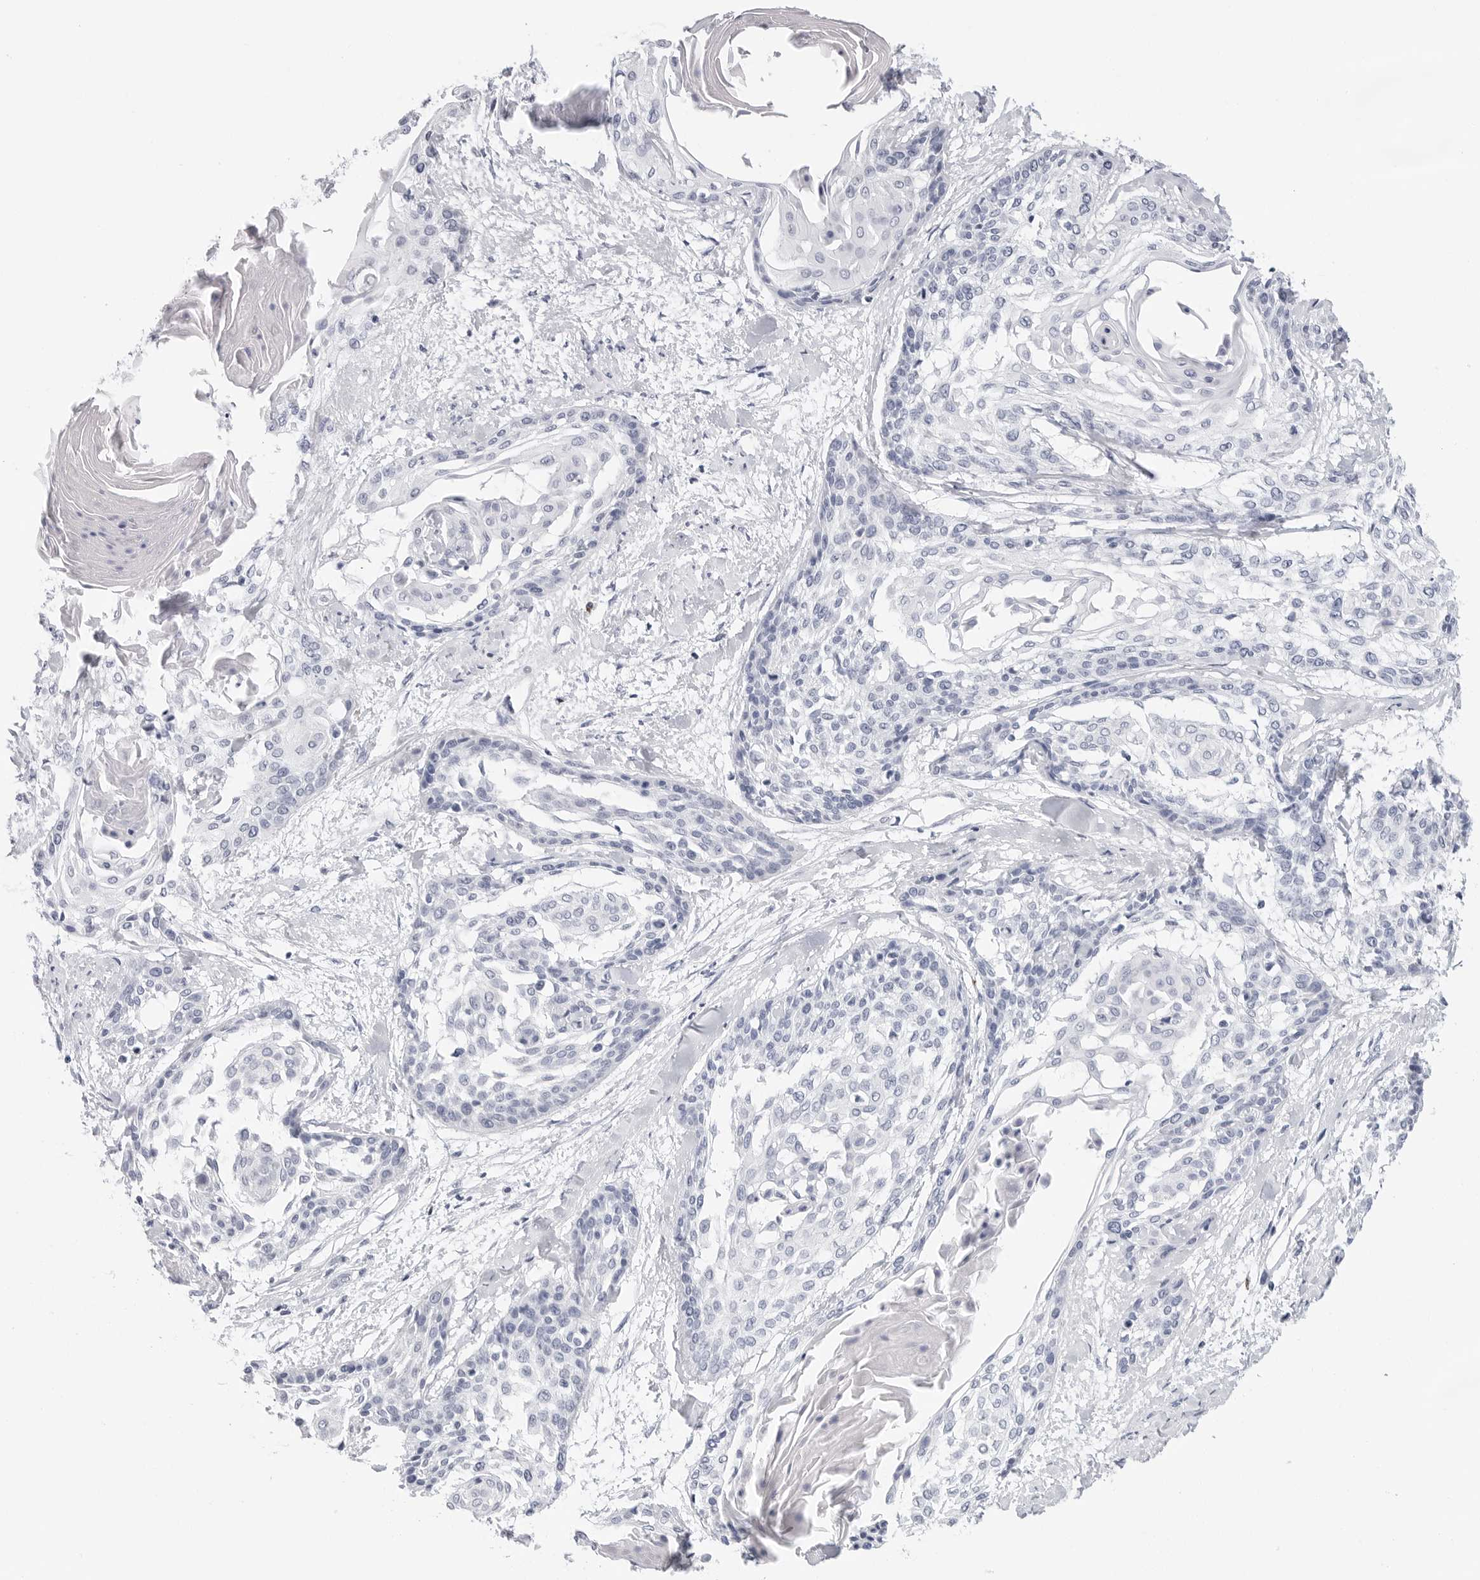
{"staining": {"intensity": "negative", "quantity": "none", "location": "none"}, "tissue": "cervical cancer", "cell_type": "Tumor cells", "image_type": "cancer", "snomed": [{"axis": "morphology", "description": "Squamous cell carcinoma, NOS"}, {"axis": "topography", "description": "Cervix"}], "caption": "There is no significant expression in tumor cells of cervical squamous cell carcinoma.", "gene": "HSPB7", "patient": {"sex": "female", "age": 57}}